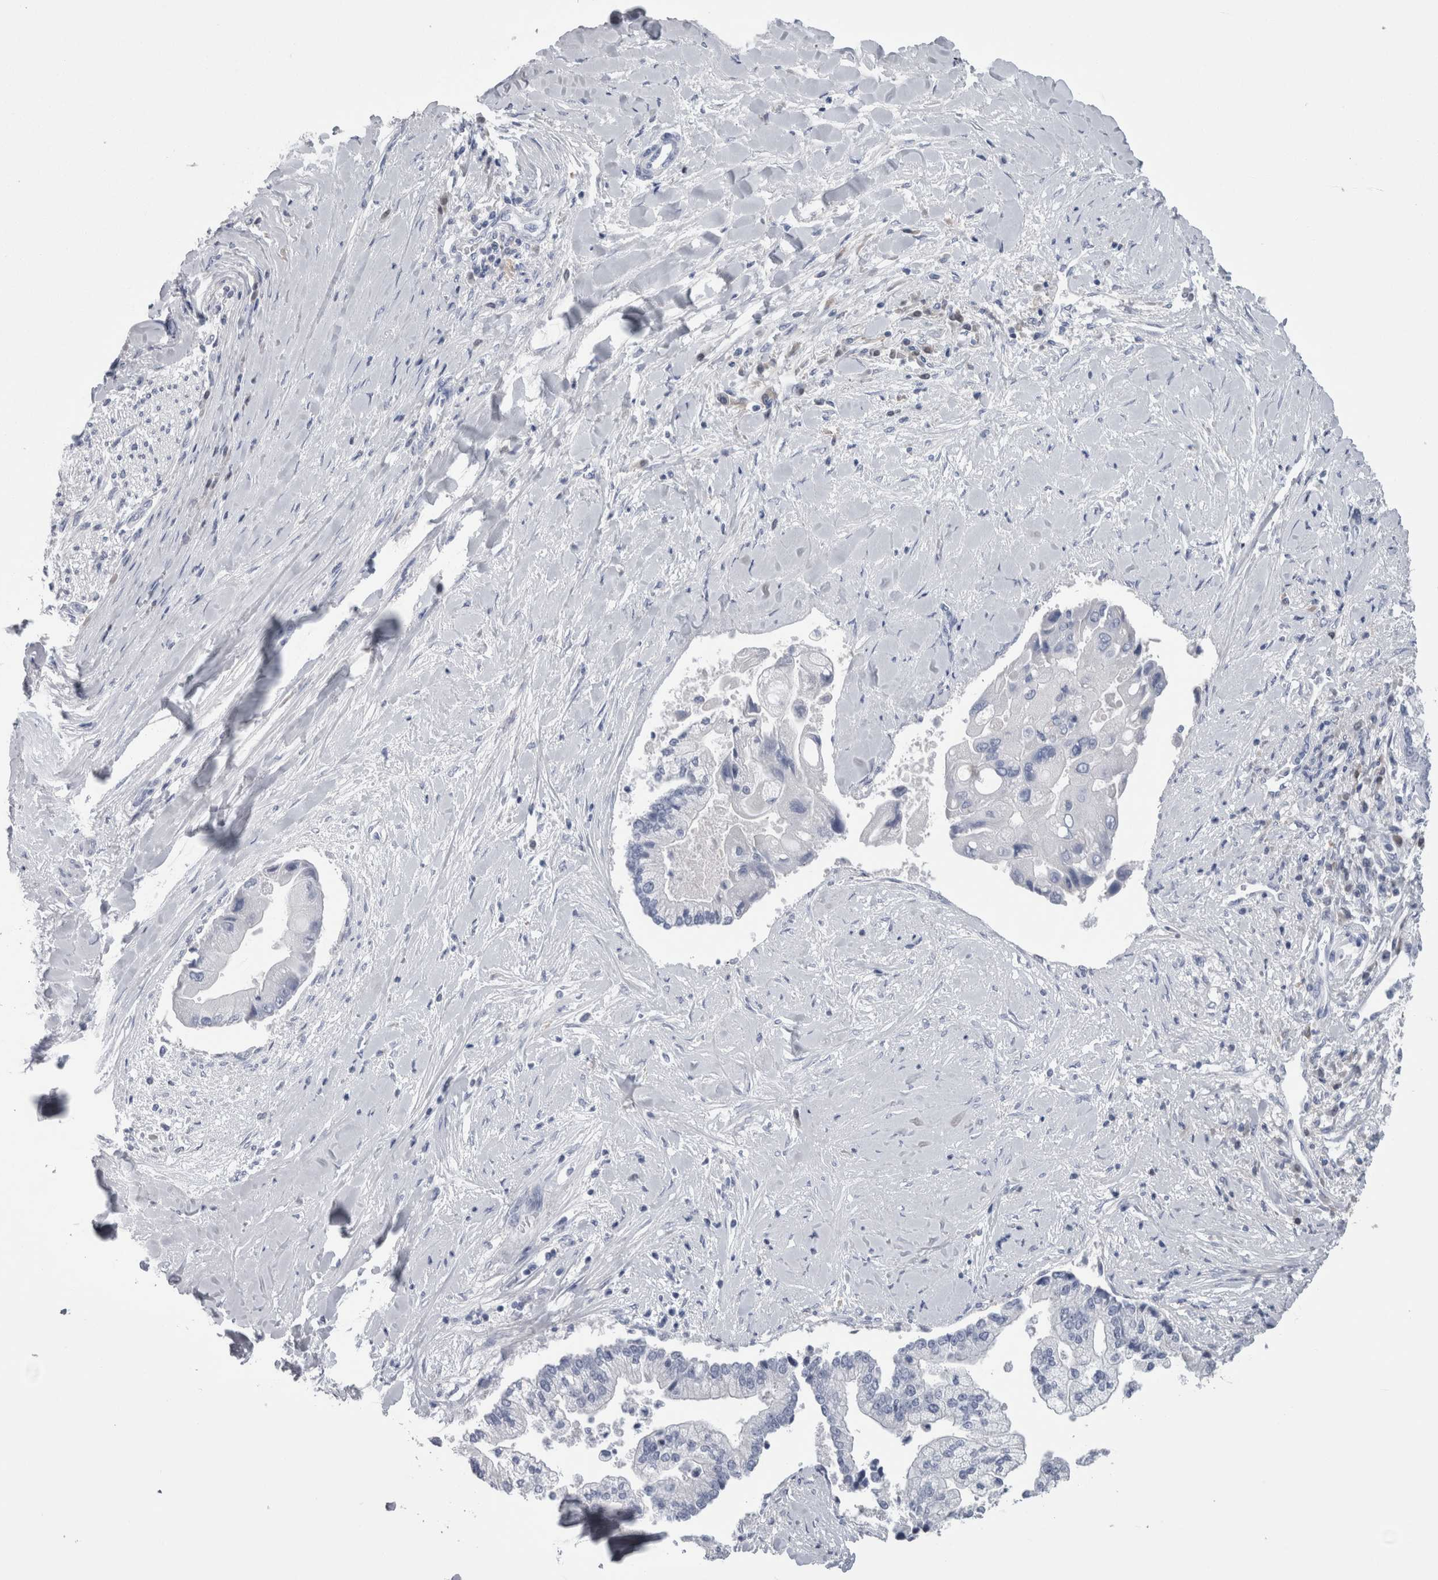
{"staining": {"intensity": "negative", "quantity": "none", "location": "none"}, "tissue": "liver cancer", "cell_type": "Tumor cells", "image_type": "cancer", "snomed": [{"axis": "morphology", "description": "Cholangiocarcinoma"}, {"axis": "topography", "description": "Liver"}], "caption": "Cholangiocarcinoma (liver) stained for a protein using immunohistochemistry reveals no staining tumor cells.", "gene": "CA8", "patient": {"sex": "male", "age": 50}}